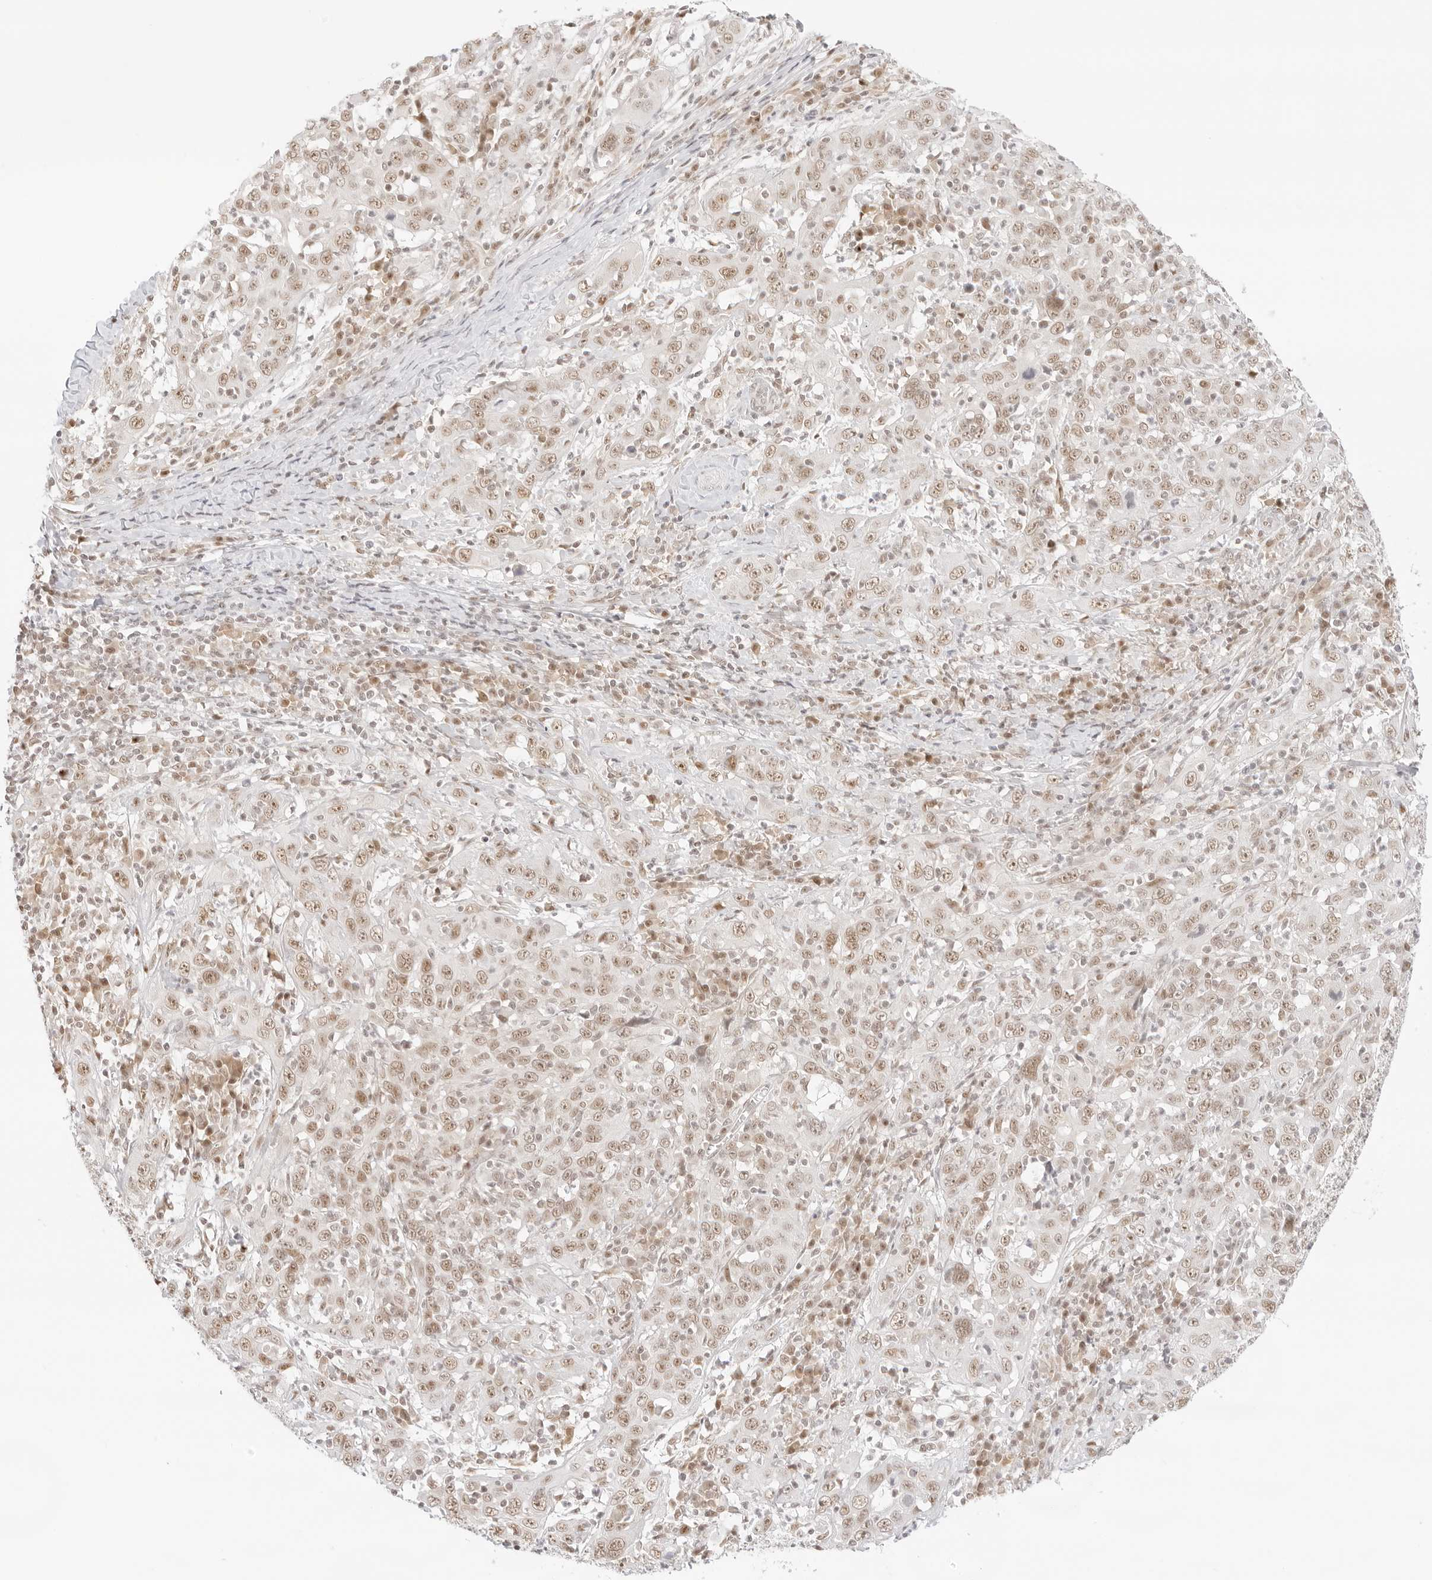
{"staining": {"intensity": "weak", "quantity": ">75%", "location": "nuclear"}, "tissue": "cervical cancer", "cell_type": "Tumor cells", "image_type": "cancer", "snomed": [{"axis": "morphology", "description": "Squamous cell carcinoma, NOS"}, {"axis": "topography", "description": "Cervix"}], "caption": "Brown immunohistochemical staining in cervical squamous cell carcinoma shows weak nuclear expression in about >75% of tumor cells.", "gene": "ITGA6", "patient": {"sex": "female", "age": 46}}